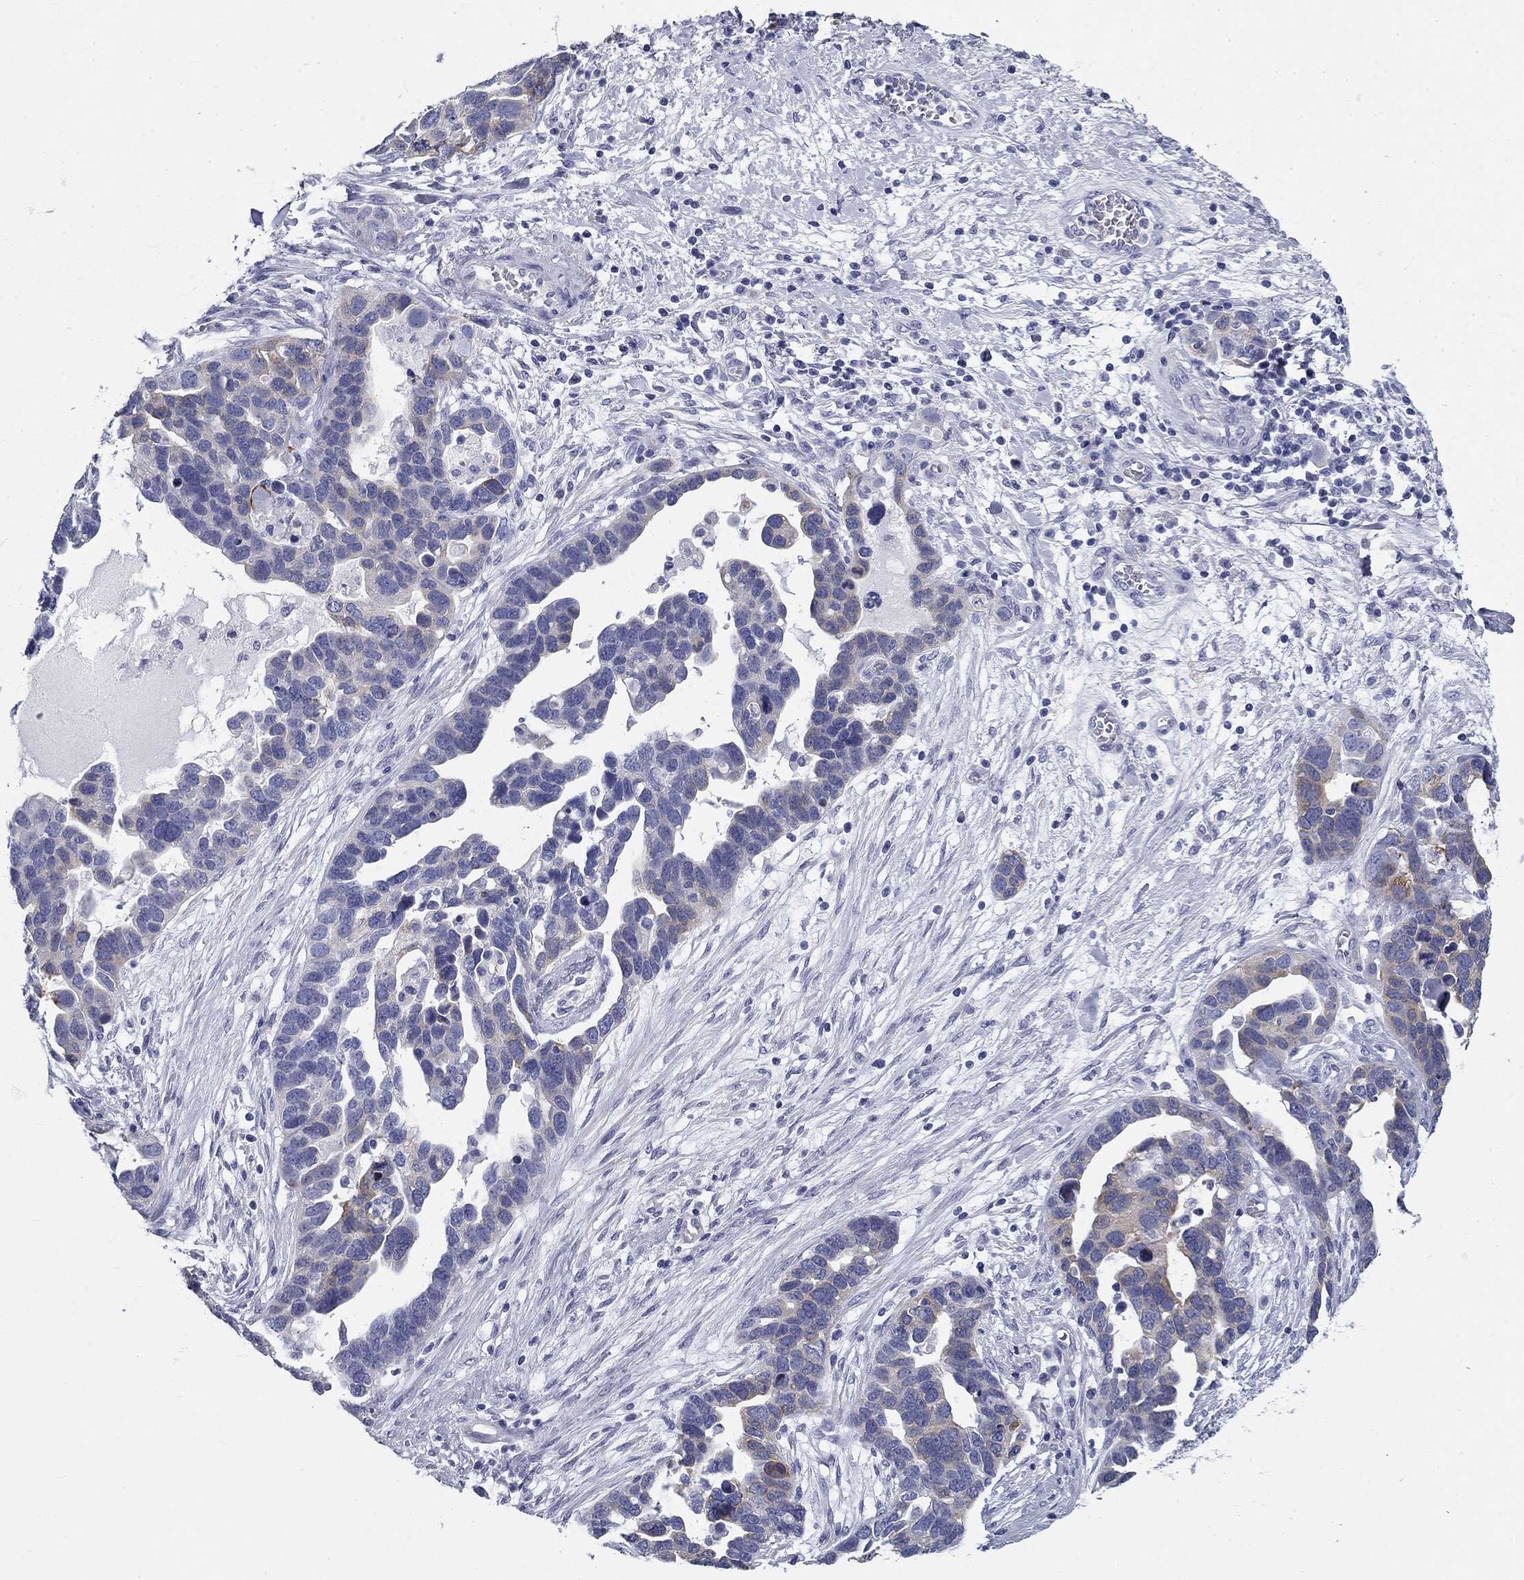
{"staining": {"intensity": "weak", "quantity": "<25%", "location": "cytoplasmic/membranous"}, "tissue": "ovarian cancer", "cell_type": "Tumor cells", "image_type": "cancer", "snomed": [{"axis": "morphology", "description": "Cystadenocarcinoma, serous, NOS"}, {"axis": "topography", "description": "Ovary"}], "caption": "Immunohistochemistry of ovarian cancer shows no positivity in tumor cells.", "gene": "GALNTL5", "patient": {"sex": "female", "age": 54}}